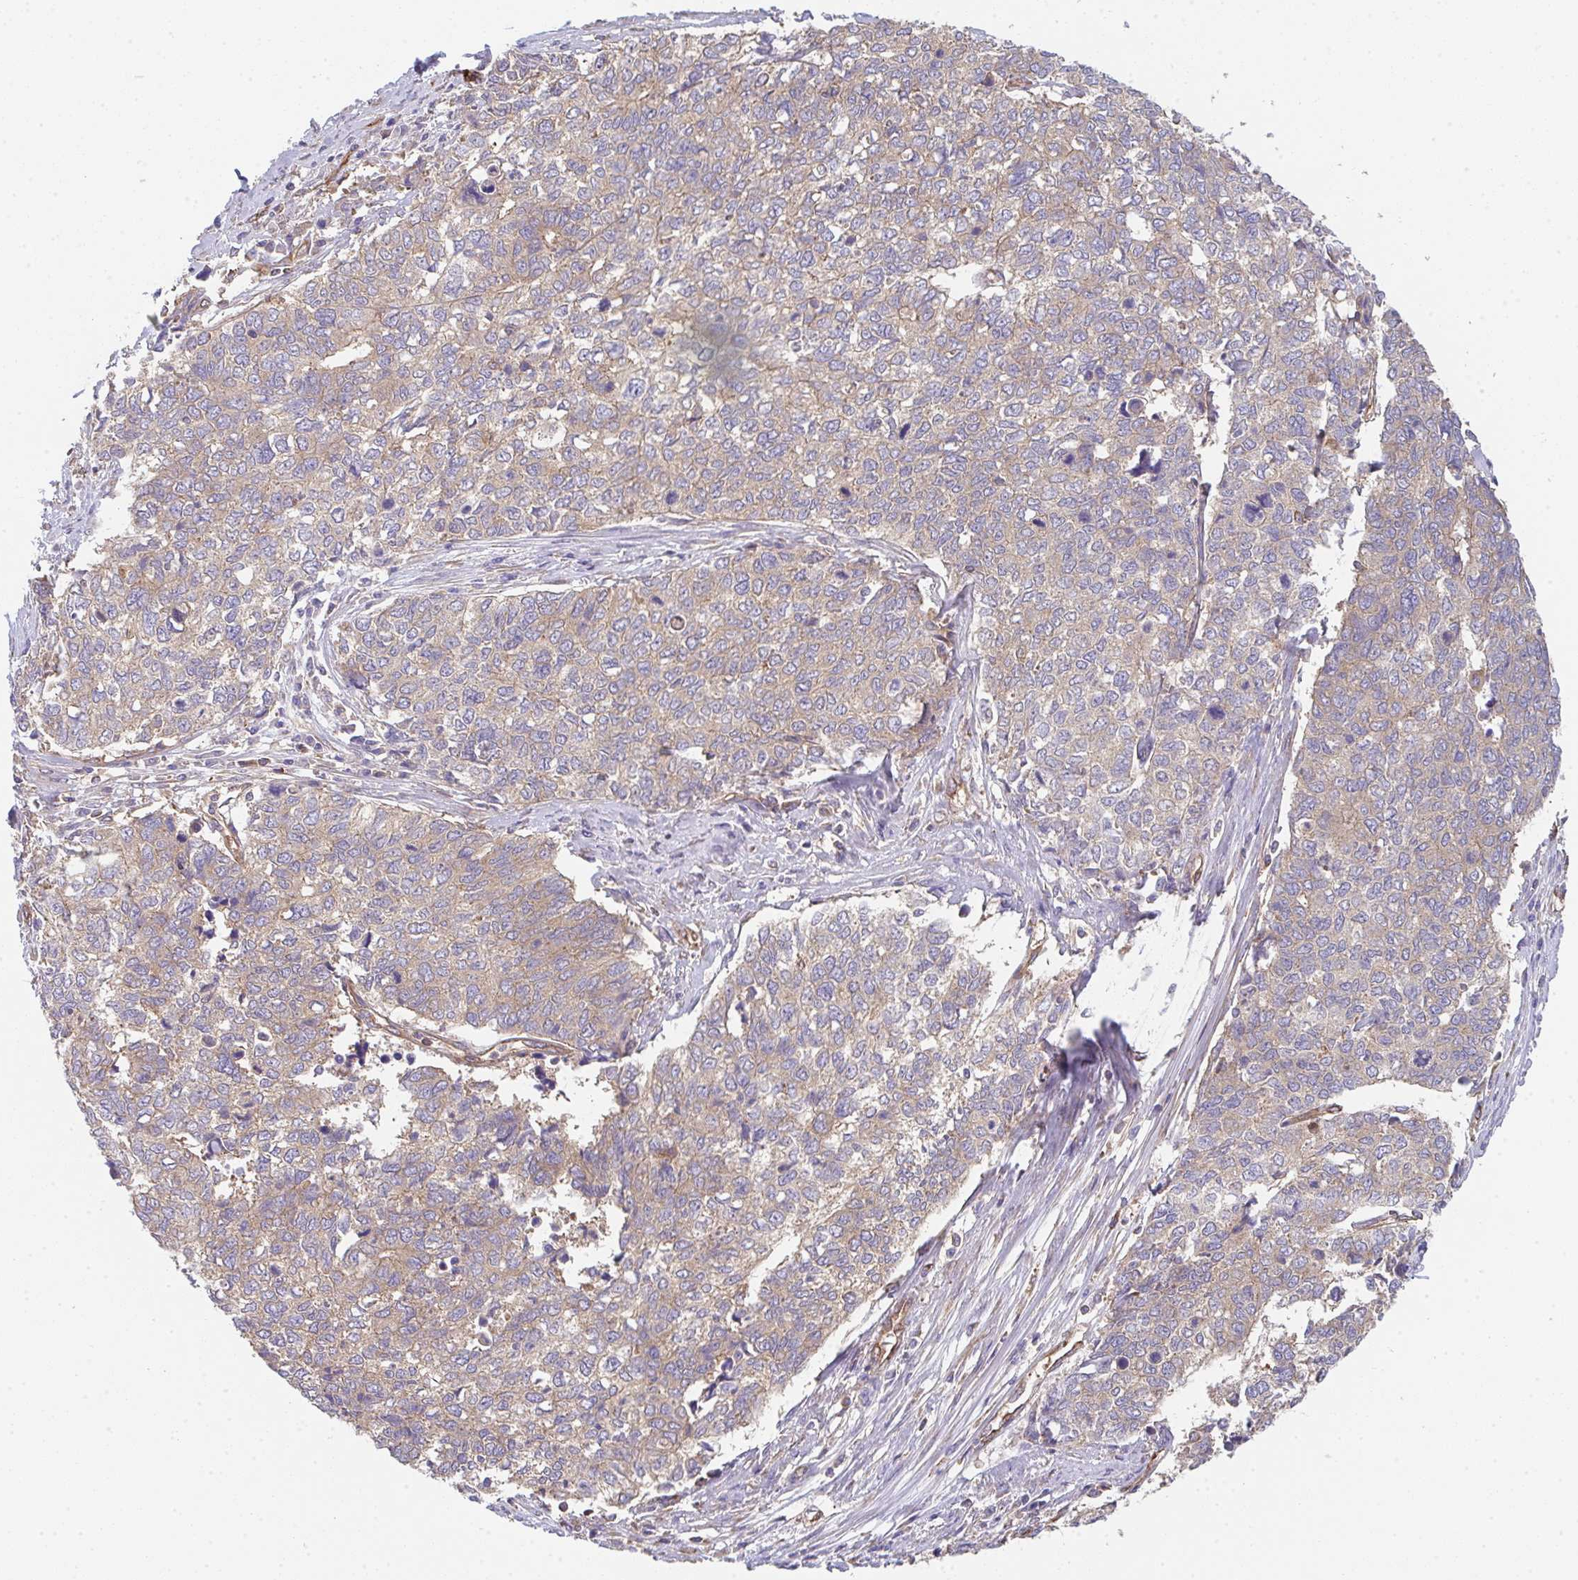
{"staining": {"intensity": "weak", "quantity": "25%-75%", "location": "cytoplasmic/membranous"}, "tissue": "cervical cancer", "cell_type": "Tumor cells", "image_type": "cancer", "snomed": [{"axis": "morphology", "description": "Adenocarcinoma, NOS"}, {"axis": "topography", "description": "Cervix"}], "caption": "IHC photomicrograph of cervical adenocarcinoma stained for a protein (brown), which shows low levels of weak cytoplasmic/membranous positivity in about 25%-75% of tumor cells.", "gene": "TMEM229A", "patient": {"sex": "female", "age": 63}}